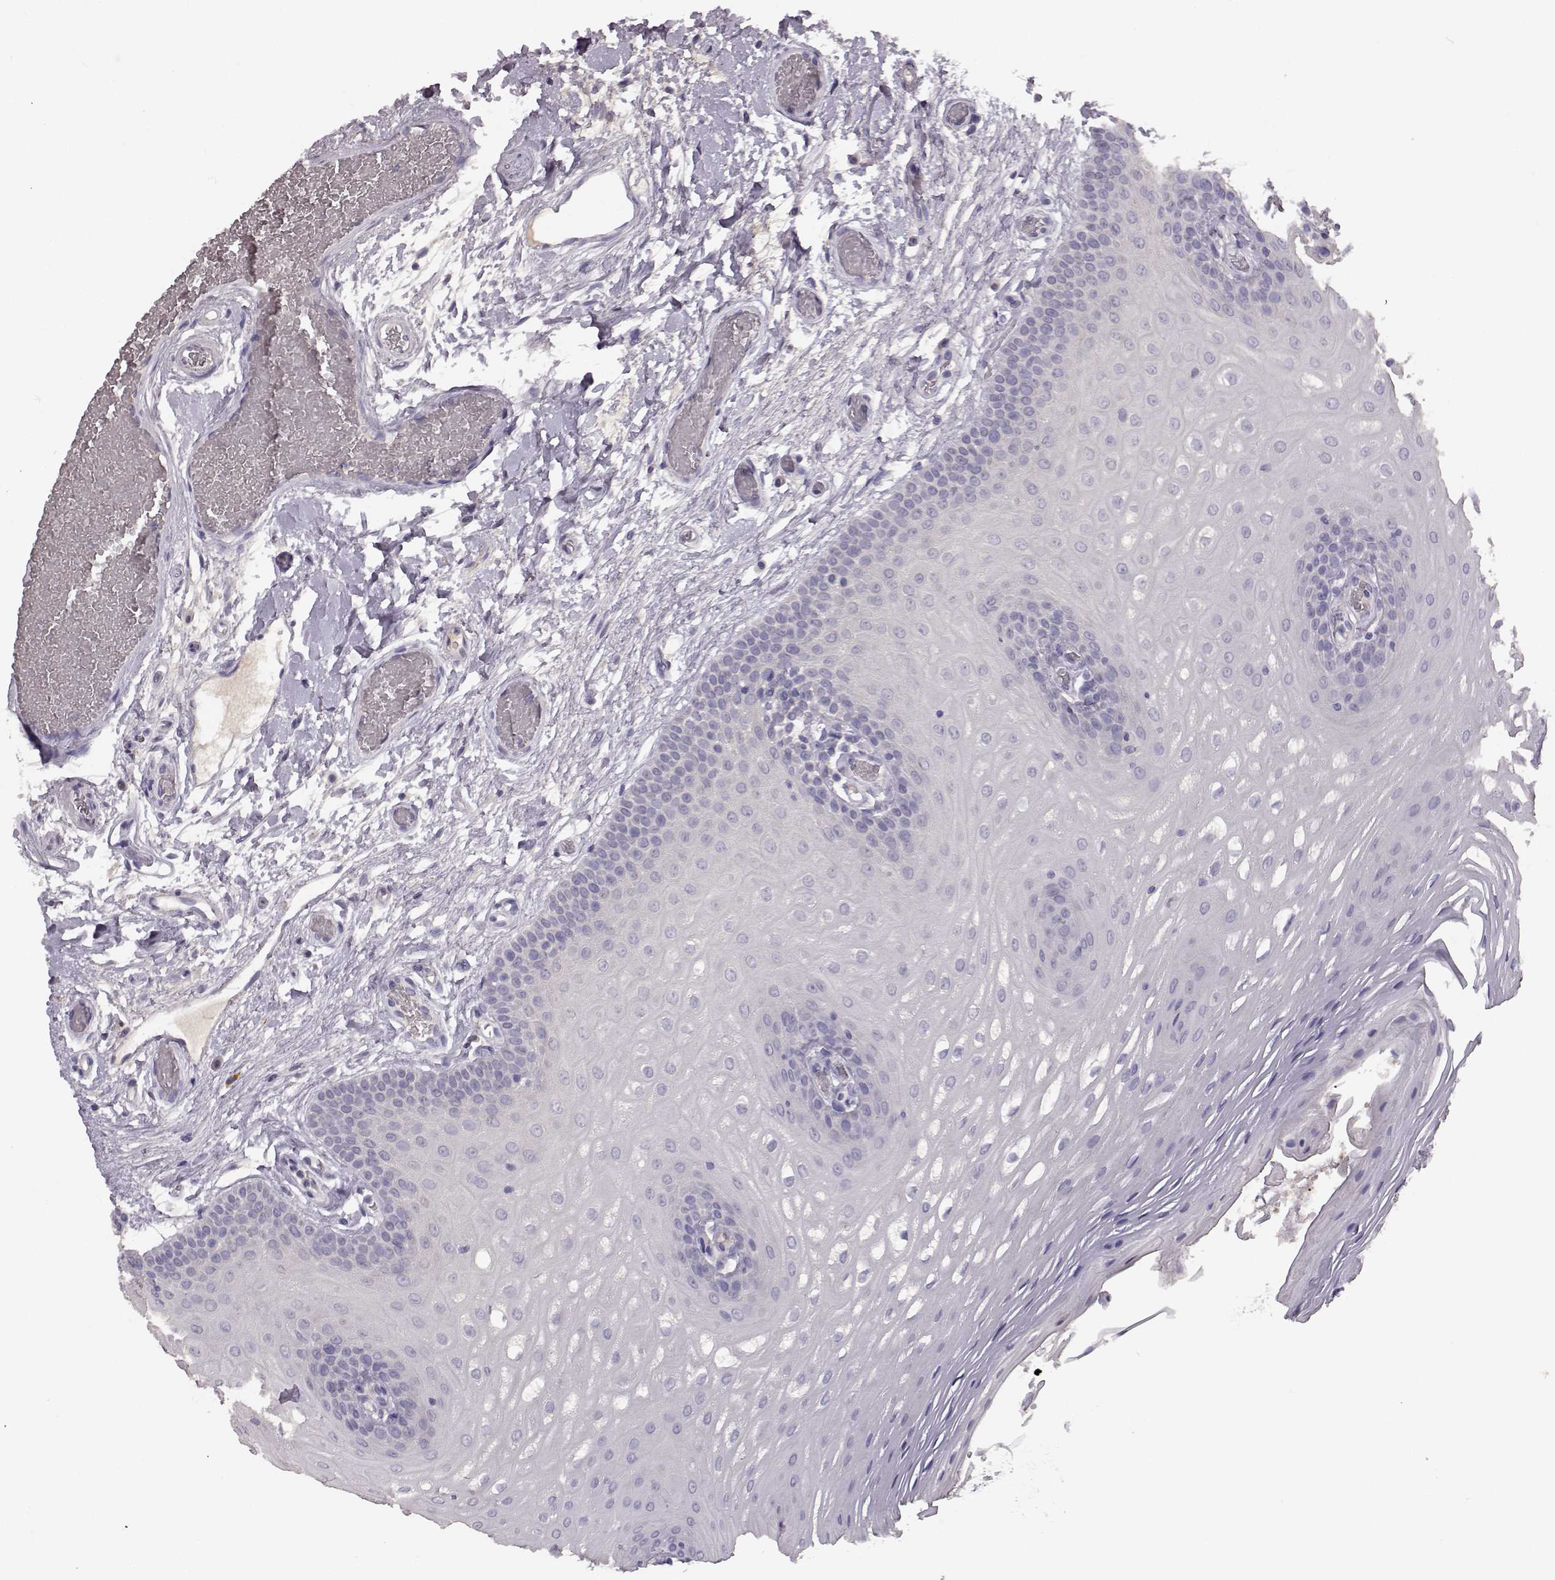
{"staining": {"intensity": "negative", "quantity": "none", "location": "none"}, "tissue": "oral mucosa", "cell_type": "Squamous epithelial cells", "image_type": "normal", "snomed": [{"axis": "morphology", "description": "Normal tissue, NOS"}, {"axis": "morphology", "description": "Squamous cell carcinoma, NOS"}, {"axis": "topography", "description": "Oral tissue"}, {"axis": "topography", "description": "Head-Neck"}], "caption": "Squamous epithelial cells show no significant protein expression in benign oral mucosa.", "gene": "BFSP2", "patient": {"sex": "male", "age": 78}}